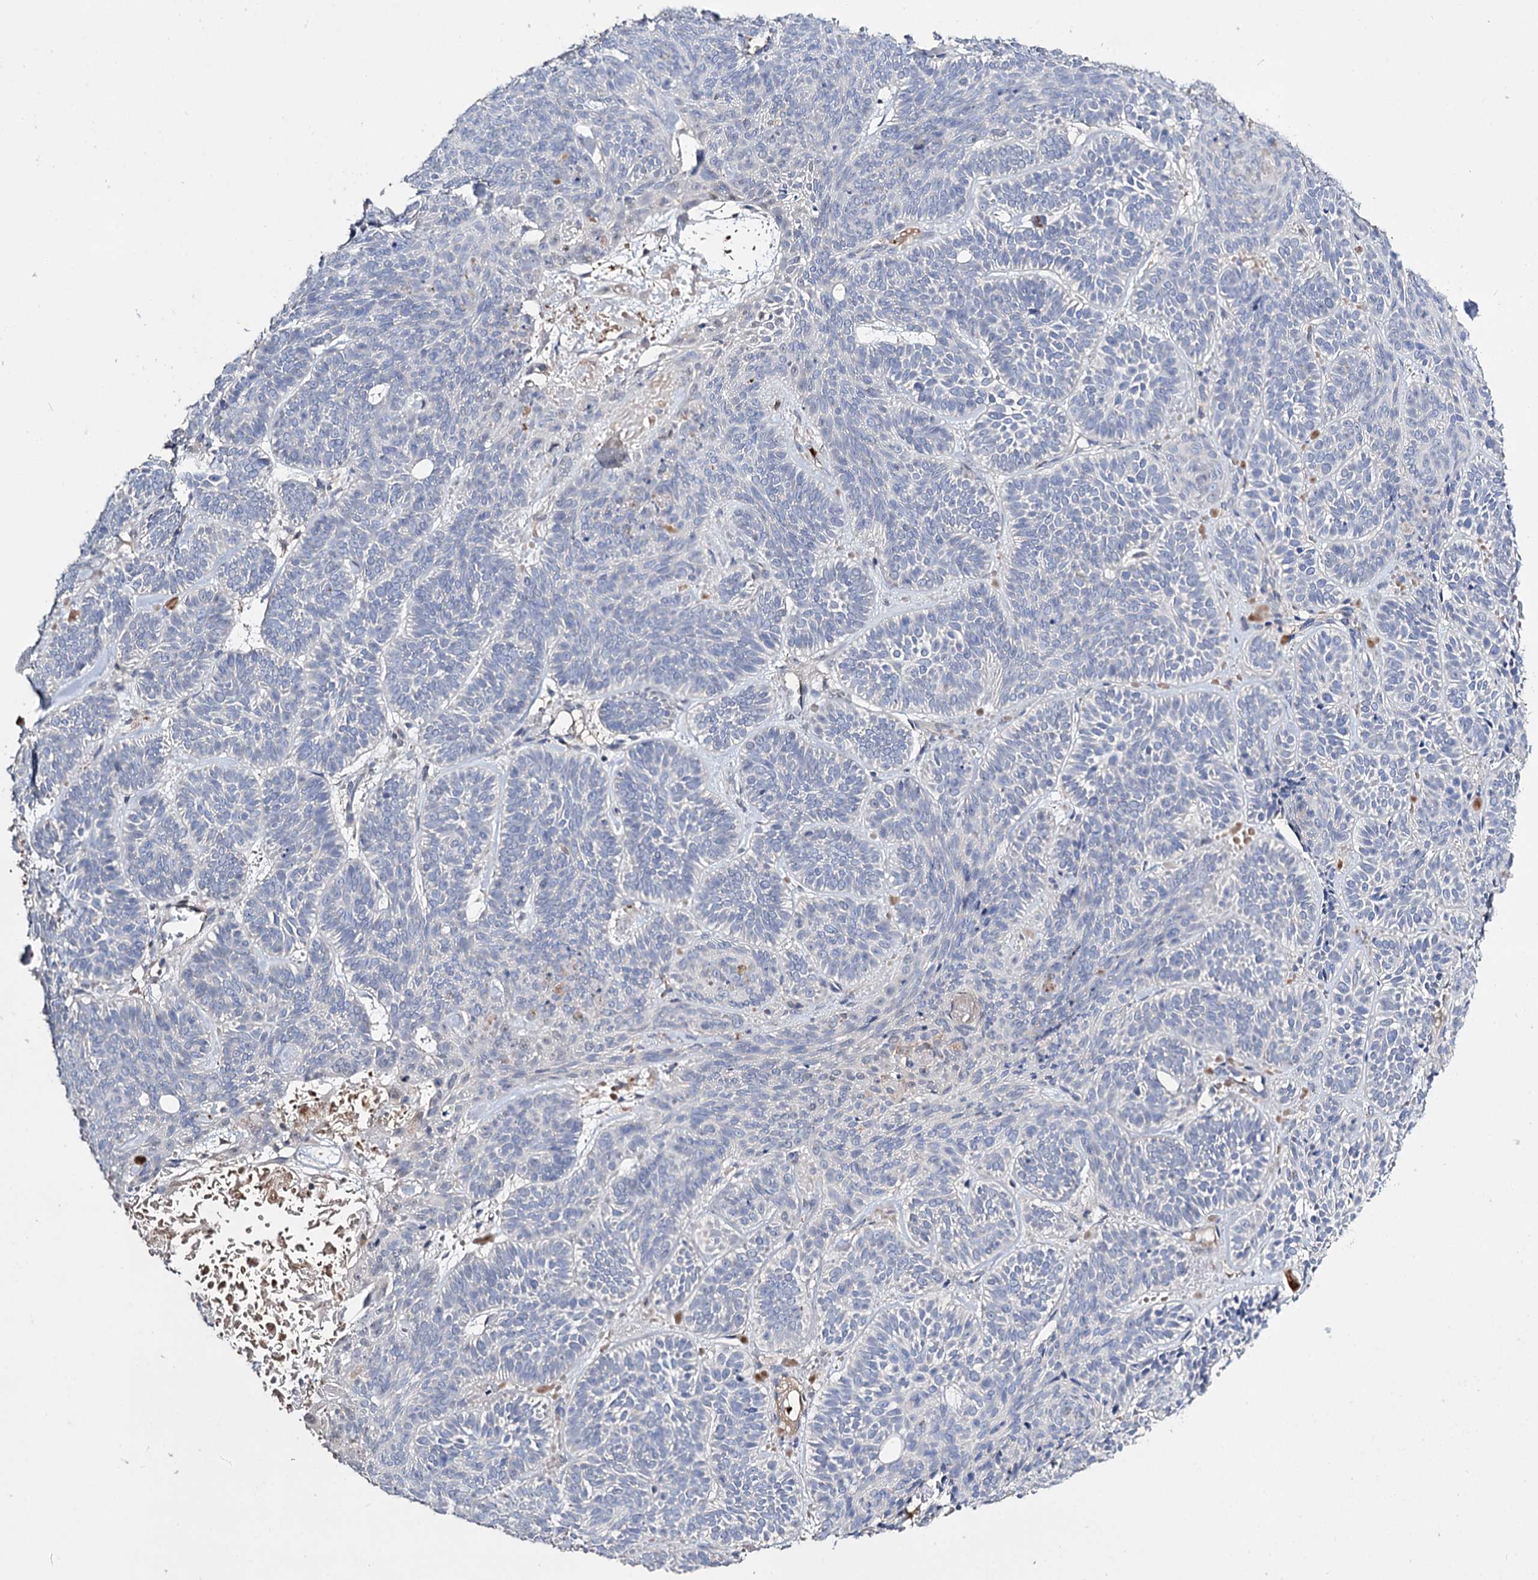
{"staining": {"intensity": "negative", "quantity": "none", "location": "none"}, "tissue": "skin cancer", "cell_type": "Tumor cells", "image_type": "cancer", "snomed": [{"axis": "morphology", "description": "Basal cell carcinoma"}, {"axis": "topography", "description": "Skin"}], "caption": "Tumor cells are negative for protein expression in human skin basal cell carcinoma.", "gene": "DNAH6", "patient": {"sex": "male", "age": 85}}